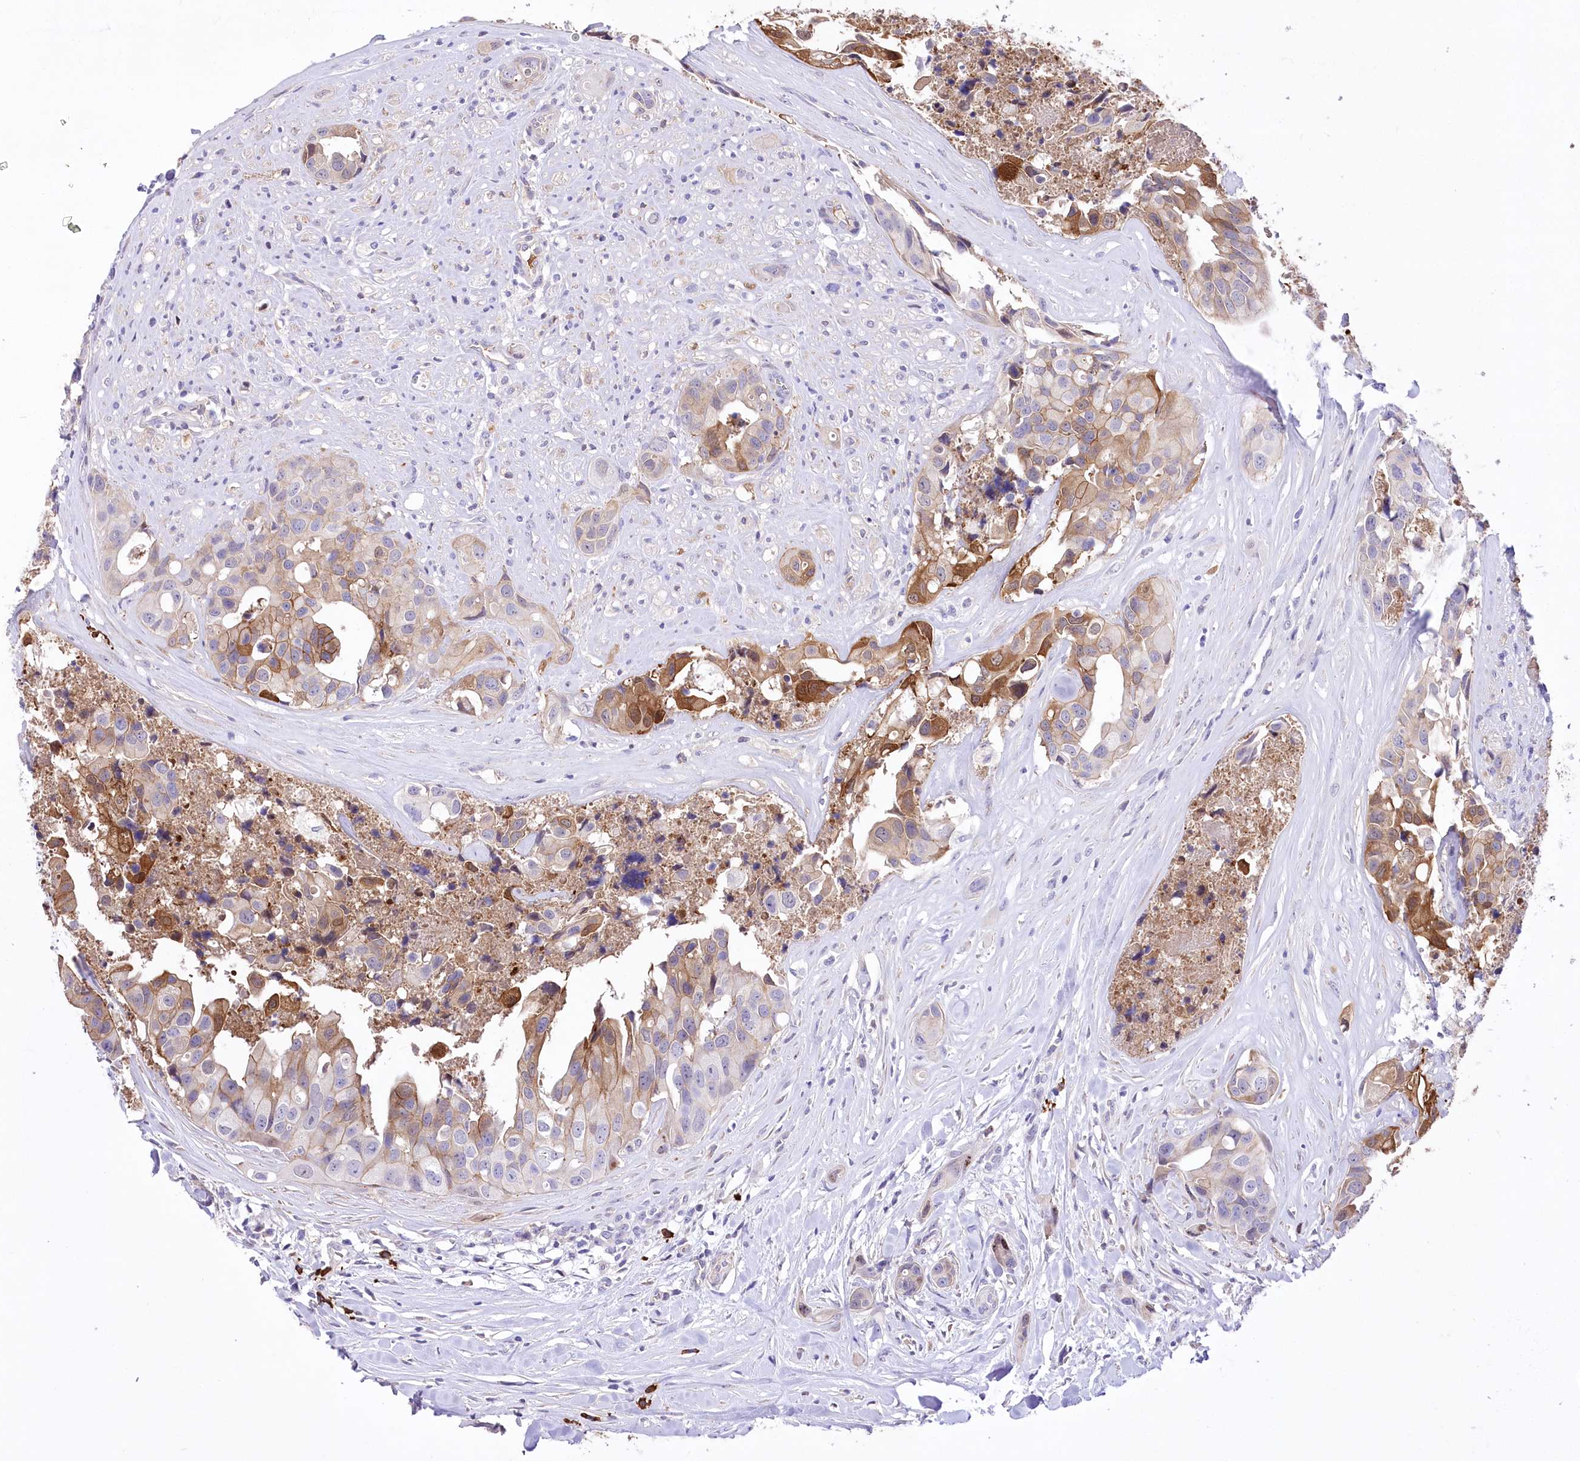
{"staining": {"intensity": "moderate", "quantity": "25%-75%", "location": "cytoplasmic/membranous"}, "tissue": "head and neck cancer", "cell_type": "Tumor cells", "image_type": "cancer", "snomed": [{"axis": "morphology", "description": "Adenocarcinoma, NOS"}, {"axis": "morphology", "description": "Adenocarcinoma, metastatic, NOS"}, {"axis": "topography", "description": "Head-Neck"}], "caption": "The histopathology image demonstrates immunohistochemical staining of head and neck adenocarcinoma. There is moderate cytoplasmic/membranous positivity is identified in approximately 25%-75% of tumor cells.", "gene": "CEP164", "patient": {"sex": "male", "age": 75}}